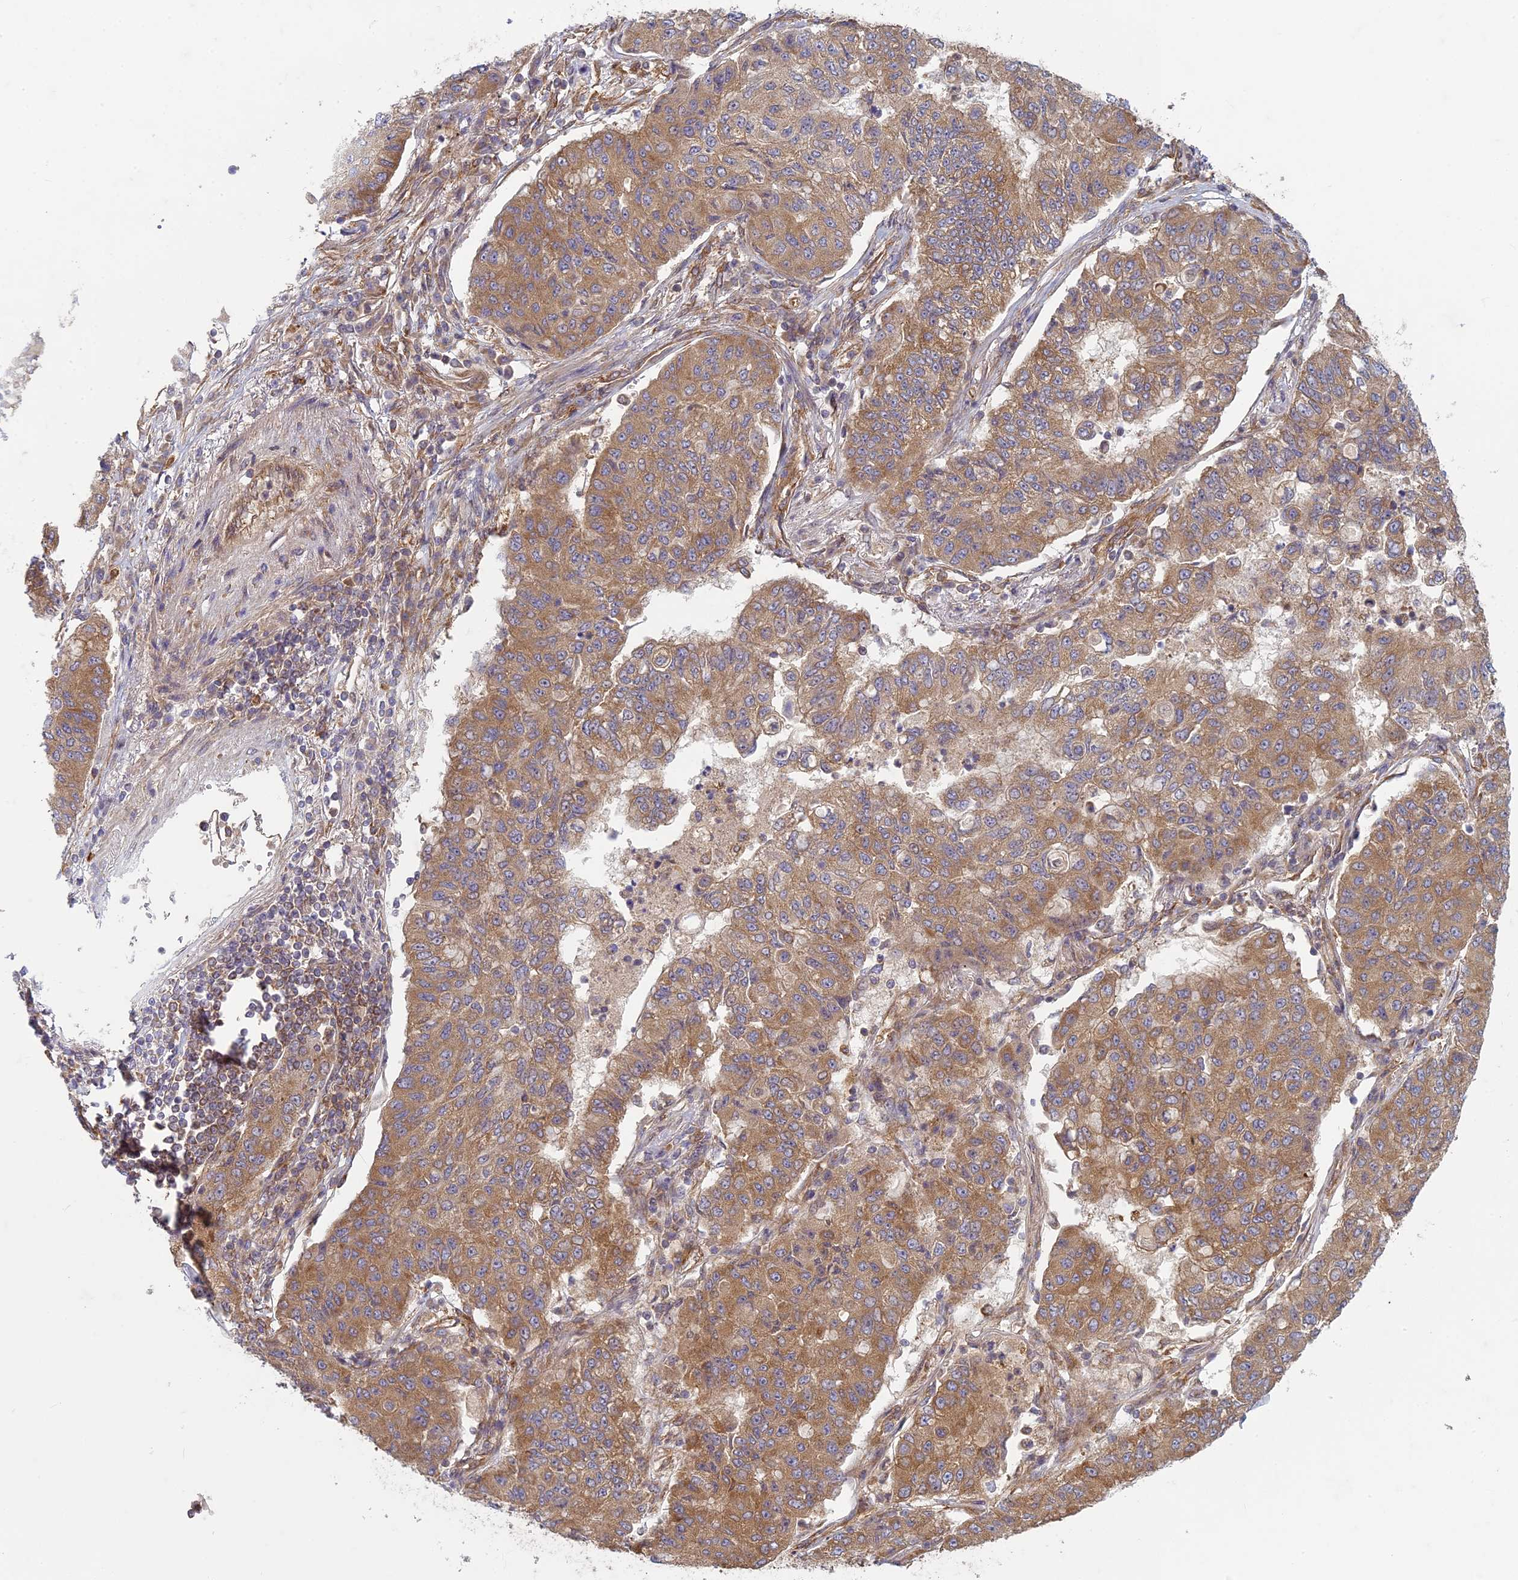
{"staining": {"intensity": "moderate", "quantity": ">75%", "location": "cytoplasmic/membranous"}, "tissue": "lung cancer", "cell_type": "Tumor cells", "image_type": "cancer", "snomed": [{"axis": "morphology", "description": "Squamous cell carcinoma, NOS"}, {"axis": "topography", "description": "Lung"}], "caption": "Moderate cytoplasmic/membranous positivity for a protein is seen in about >75% of tumor cells of squamous cell carcinoma (lung) using immunohistochemistry (IHC).", "gene": "TCF25", "patient": {"sex": "male", "age": 74}}